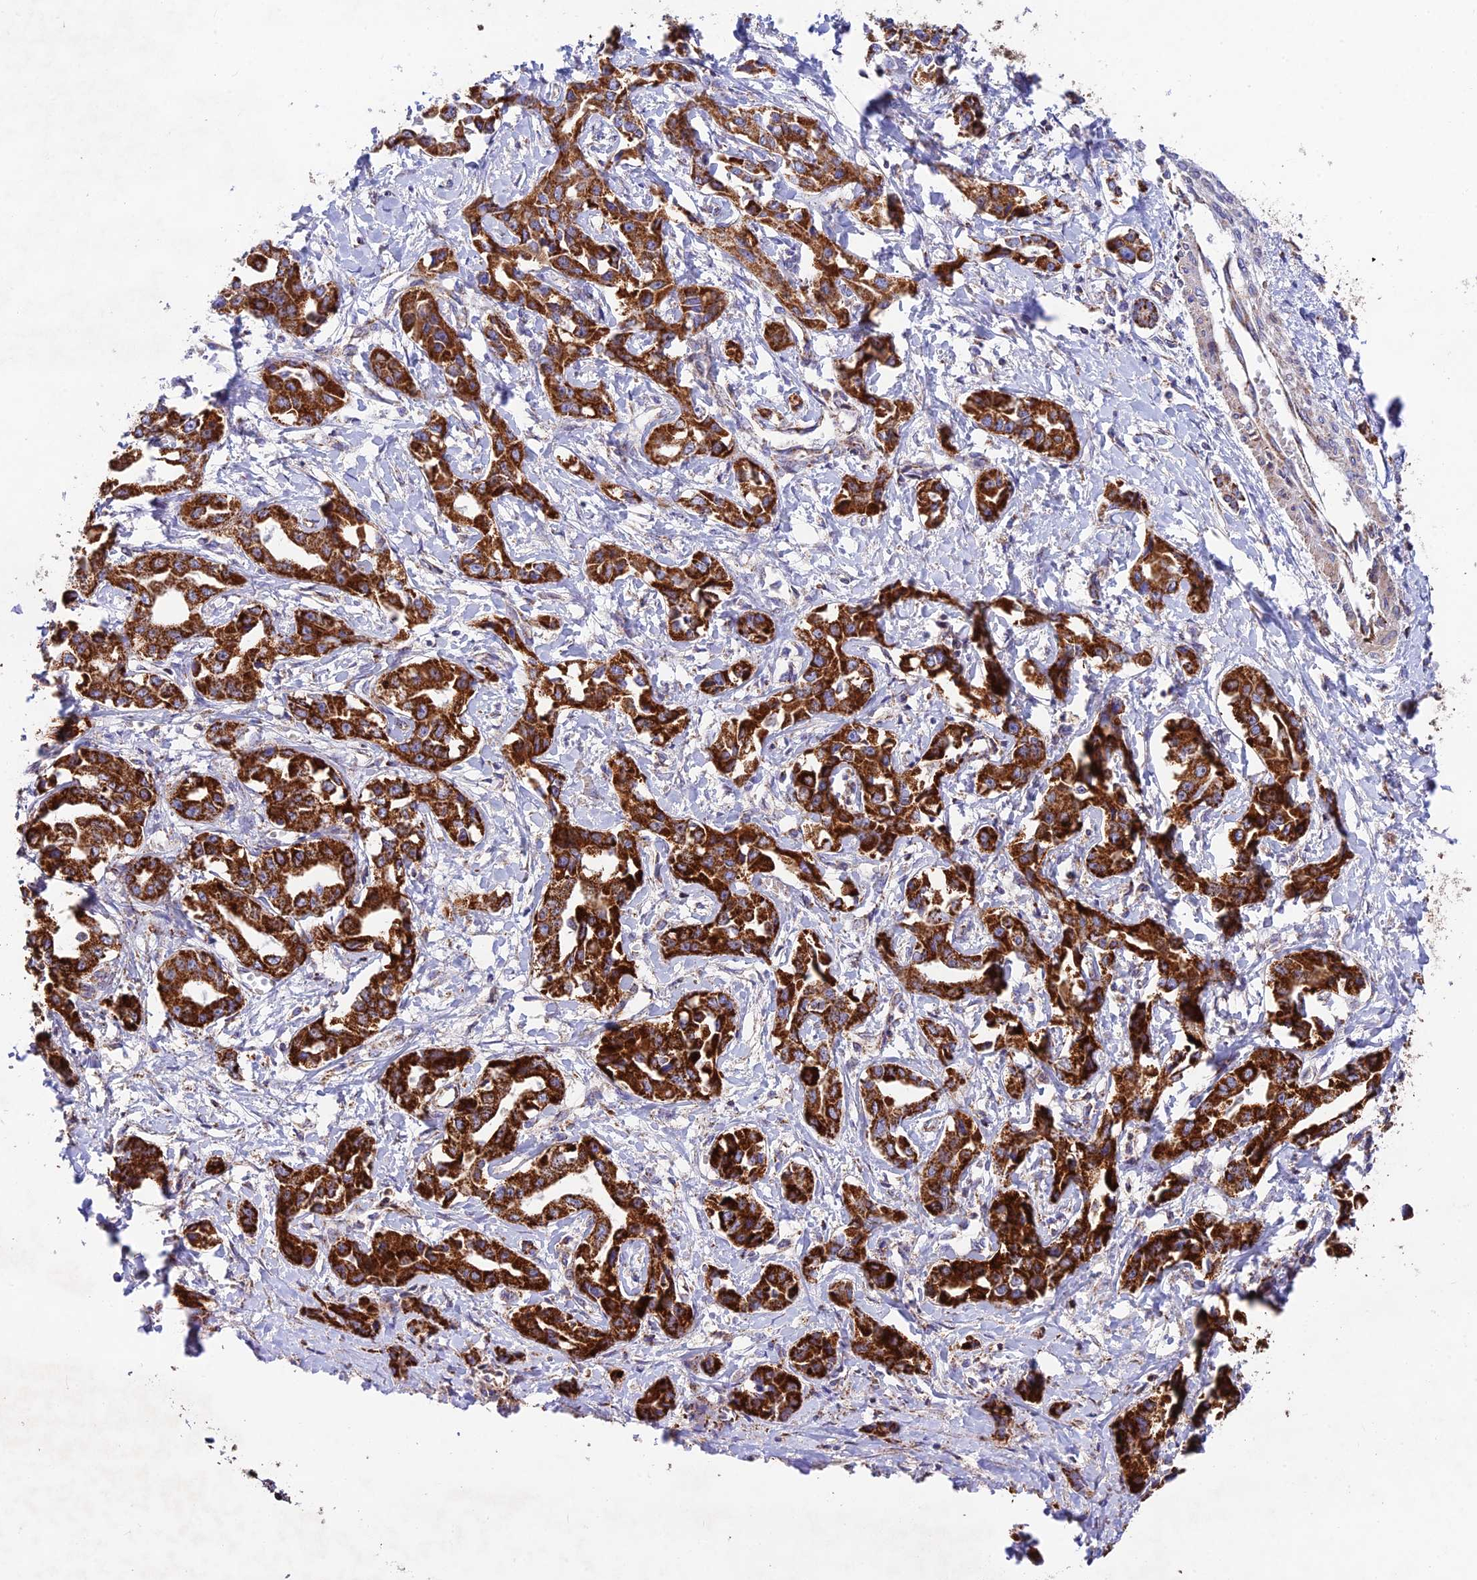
{"staining": {"intensity": "strong", "quantity": ">75%", "location": "cytoplasmic/membranous"}, "tissue": "liver cancer", "cell_type": "Tumor cells", "image_type": "cancer", "snomed": [{"axis": "morphology", "description": "Cholangiocarcinoma"}, {"axis": "topography", "description": "Liver"}], "caption": "A brown stain highlights strong cytoplasmic/membranous staining of a protein in human liver cancer (cholangiocarcinoma) tumor cells.", "gene": "KHDC3L", "patient": {"sex": "male", "age": 59}}